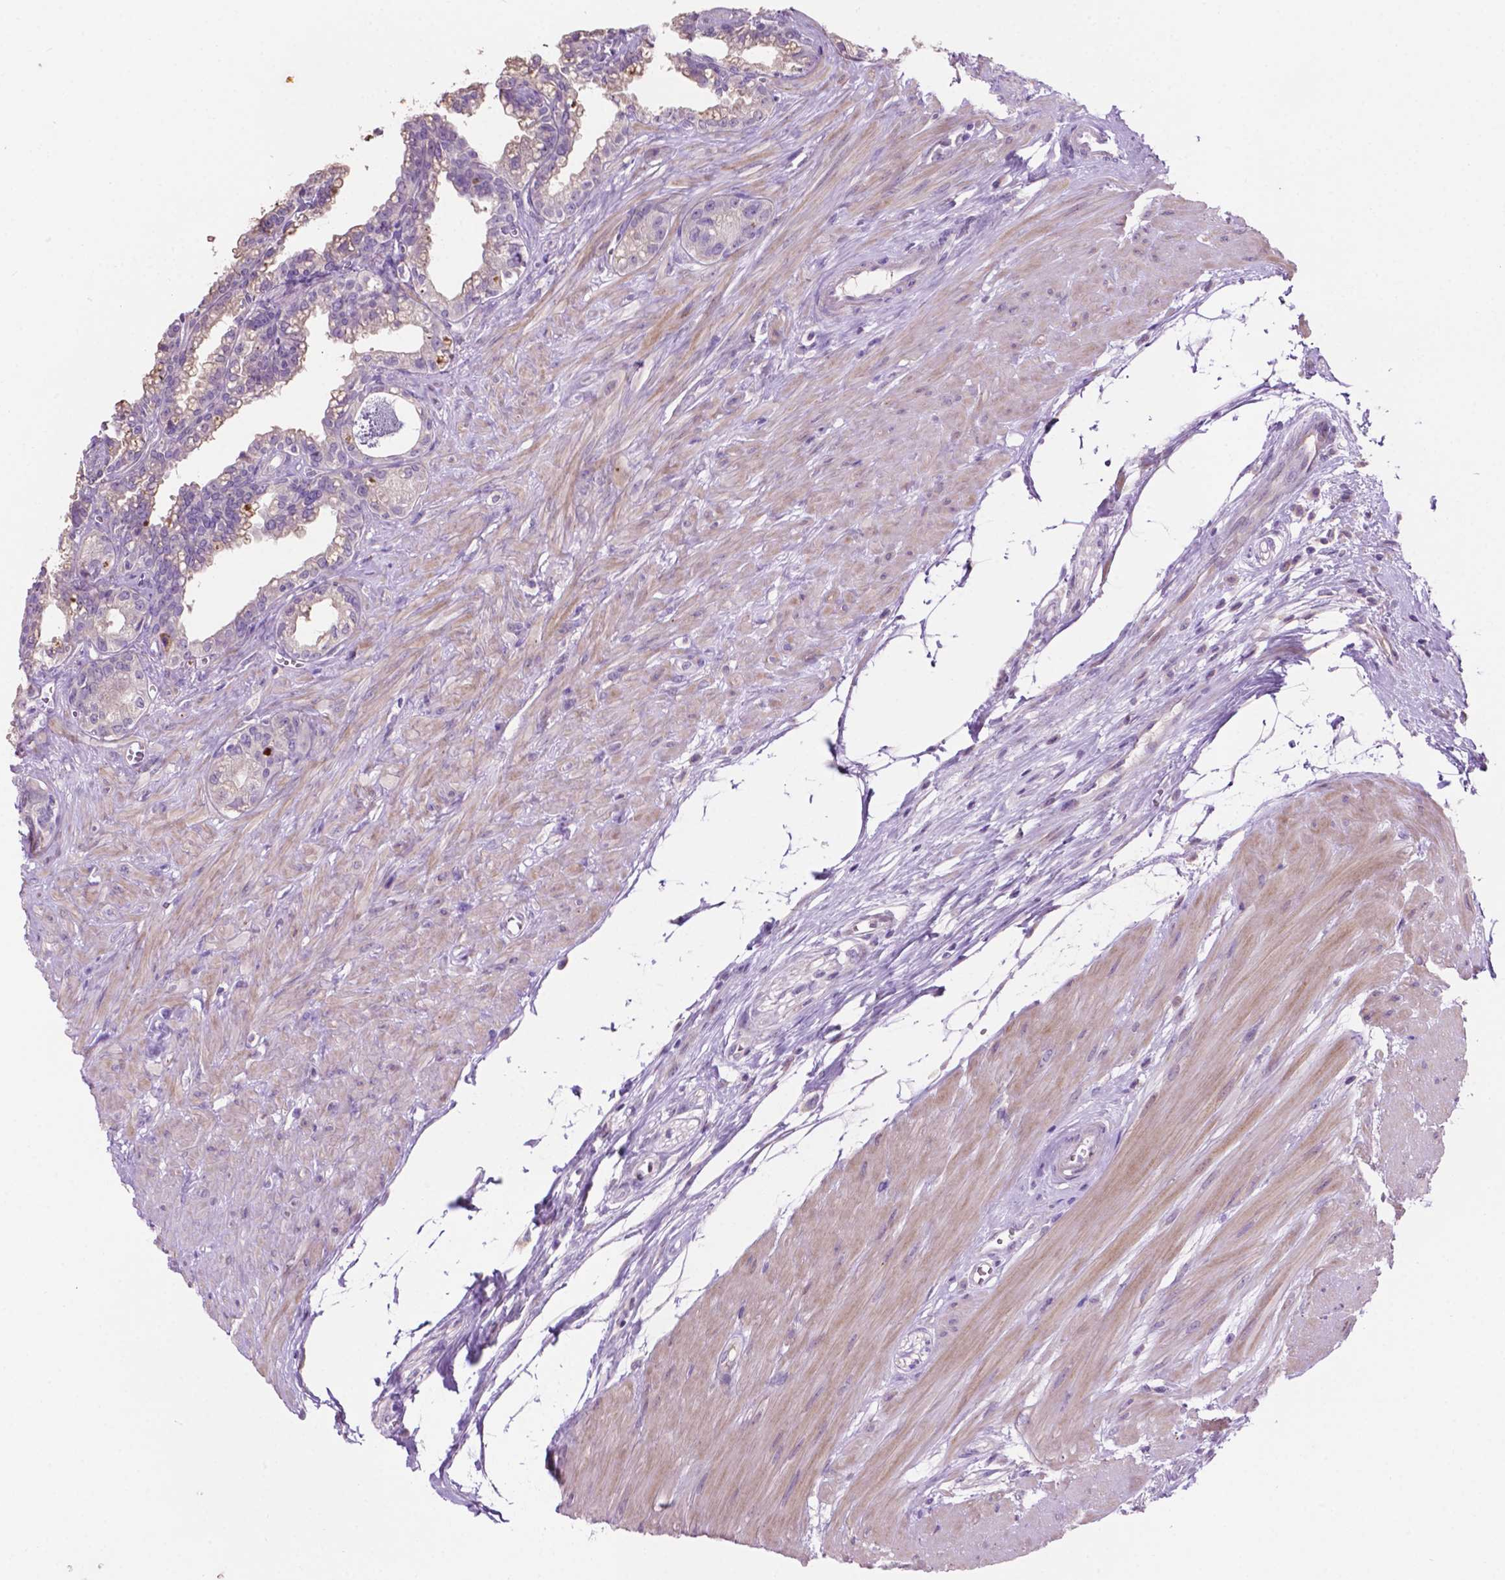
{"staining": {"intensity": "negative", "quantity": "none", "location": "none"}, "tissue": "seminal vesicle", "cell_type": "Glandular cells", "image_type": "normal", "snomed": [{"axis": "morphology", "description": "Normal tissue, NOS"}, {"axis": "morphology", "description": "Urothelial carcinoma, NOS"}, {"axis": "topography", "description": "Urinary bladder"}, {"axis": "topography", "description": "Seminal veicle"}], "caption": "DAB (3,3'-diaminobenzidine) immunohistochemical staining of normal human seminal vesicle displays no significant staining in glandular cells. (Stains: DAB (3,3'-diaminobenzidine) immunohistochemistry with hematoxylin counter stain, Microscopy: brightfield microscopy at high magnification).", "gene": "CLDN17", "patient": {"sex": "male", "age": 76}}